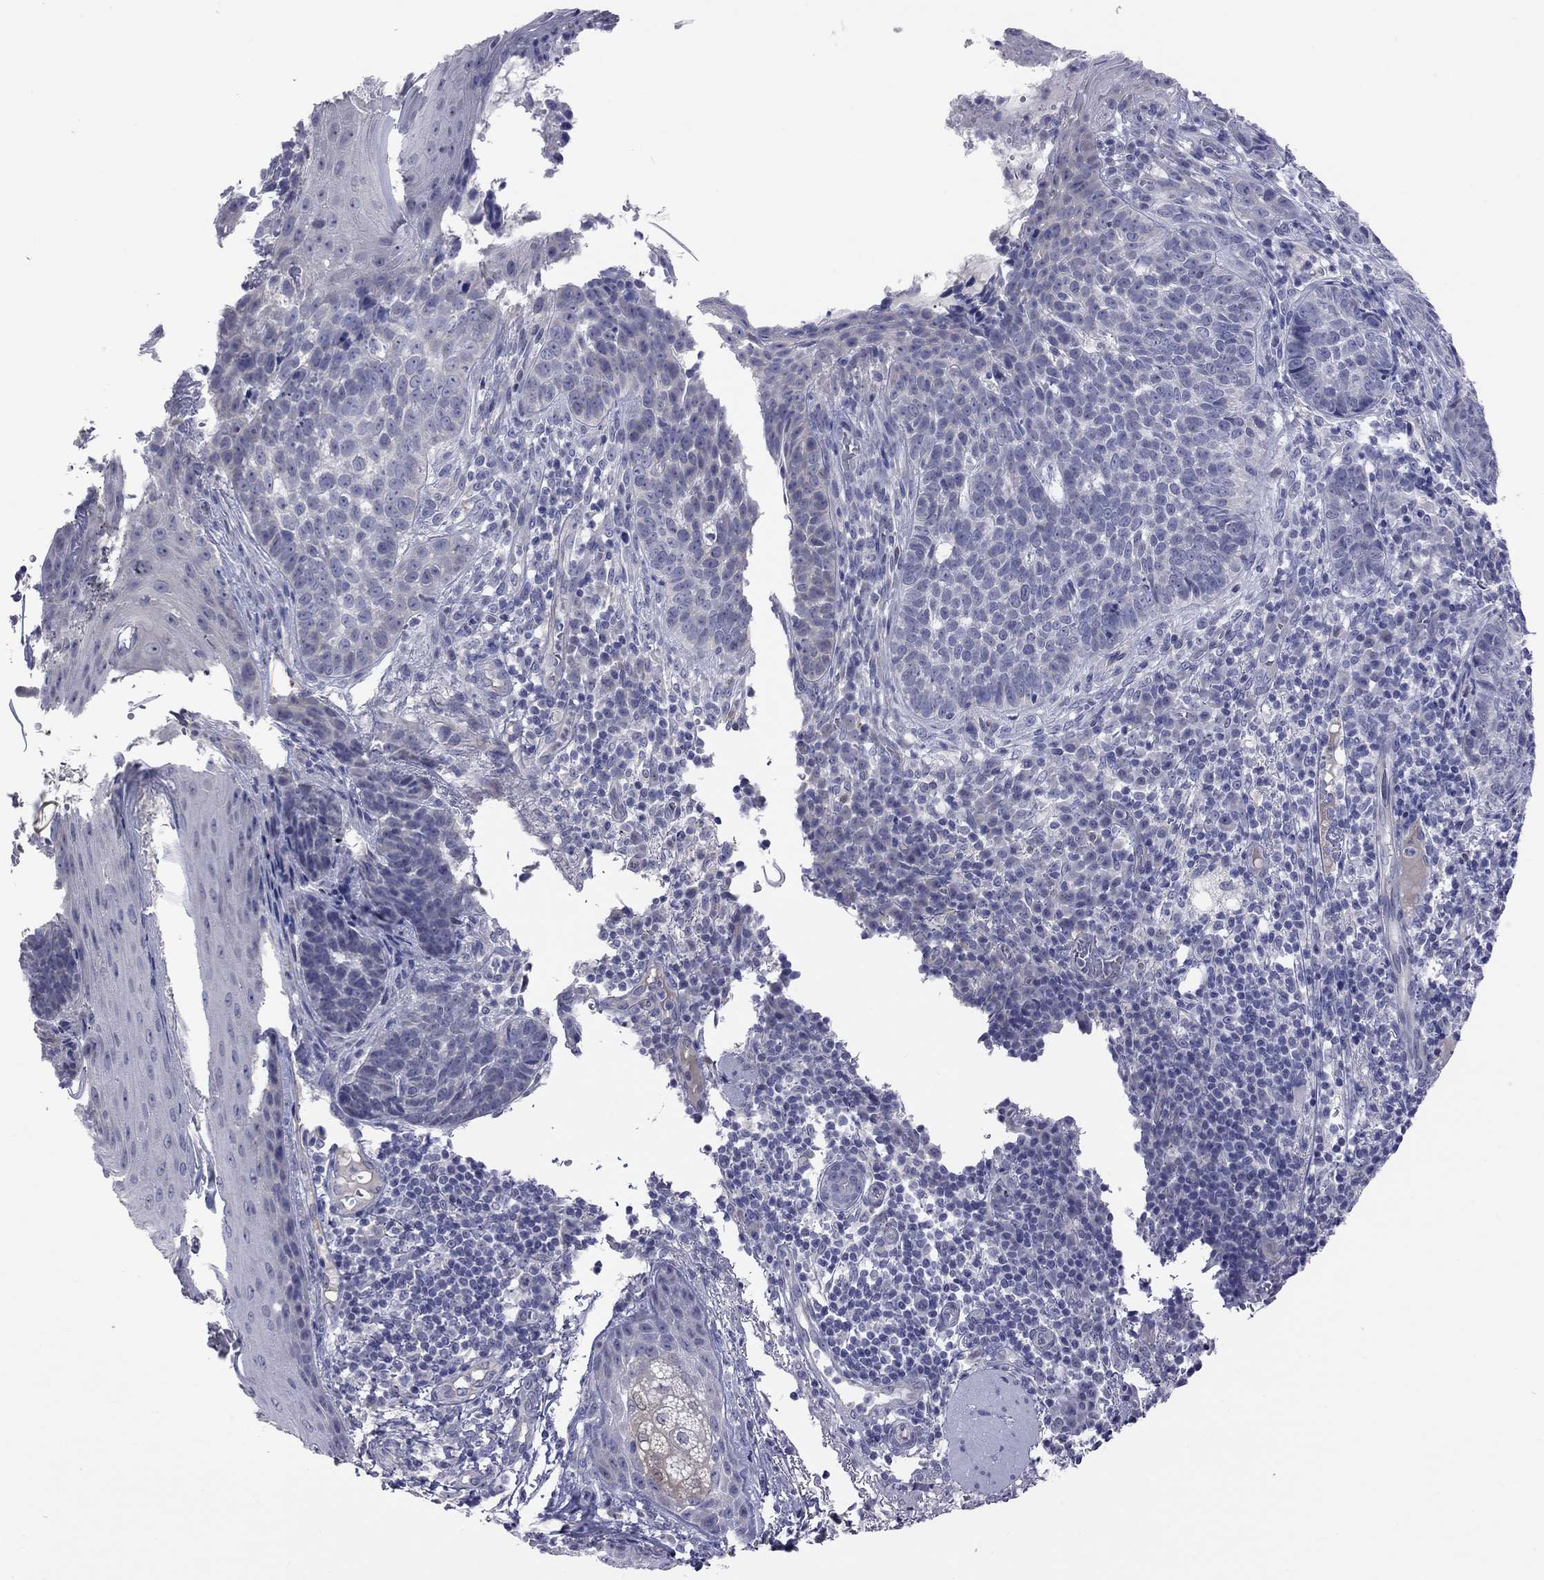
{"staining": {"intensity": "negative", "quantity": "none", "location": "none"}, "tissue": "skin cancer", "cell_type": "Tumor cells", "image_type": "cancer", "snomed": [{"axis": "morphology", "description": "Basal cell carcinoma"}, {"axis": "topography", "description": "Skin"}], "caption": "The image shows no staining of tumor cells in skin basal cell carcinoma.", "gene": "HYLS1", "patient": {"sex": "female", "age": 69}}